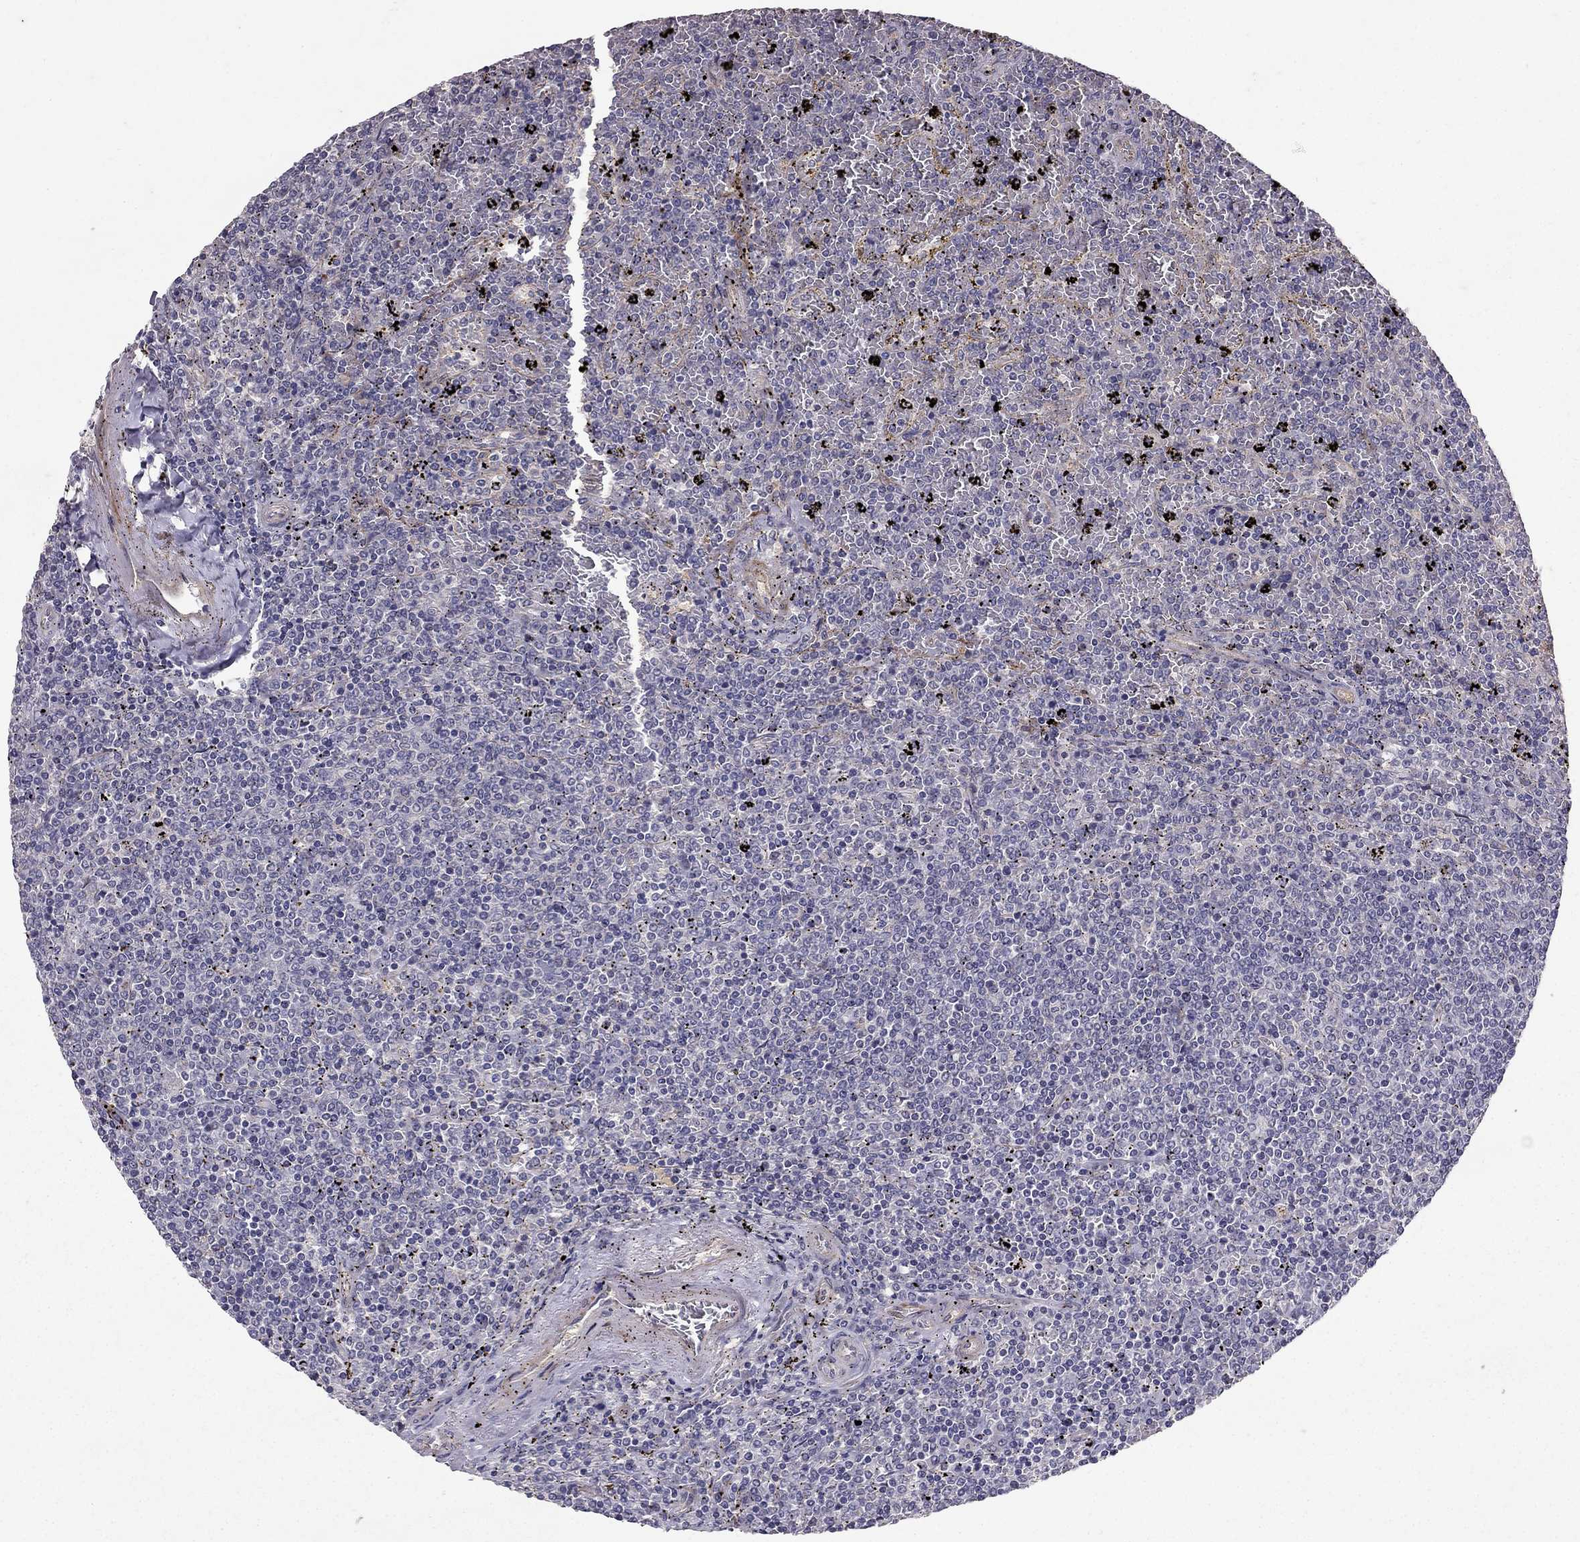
{"staining": {"intensity": "negative", "quantity": "none", "location": "none"}, "tissue": "lymphoma", "cell_type": "Tumor cells", "image_type": "cancer", "snomed": [{"axis": "morphology", "description": "Malignant lymphoma, non-Hodgkin's type, Low grade"}, {"axis": "topography", "description": "Spleen"}], "caption": "Image shows no significant protein expression in tumor cells of lymphoma.", "gene": "RASIP1", "patient": {"sex": "female", "age": 77}}